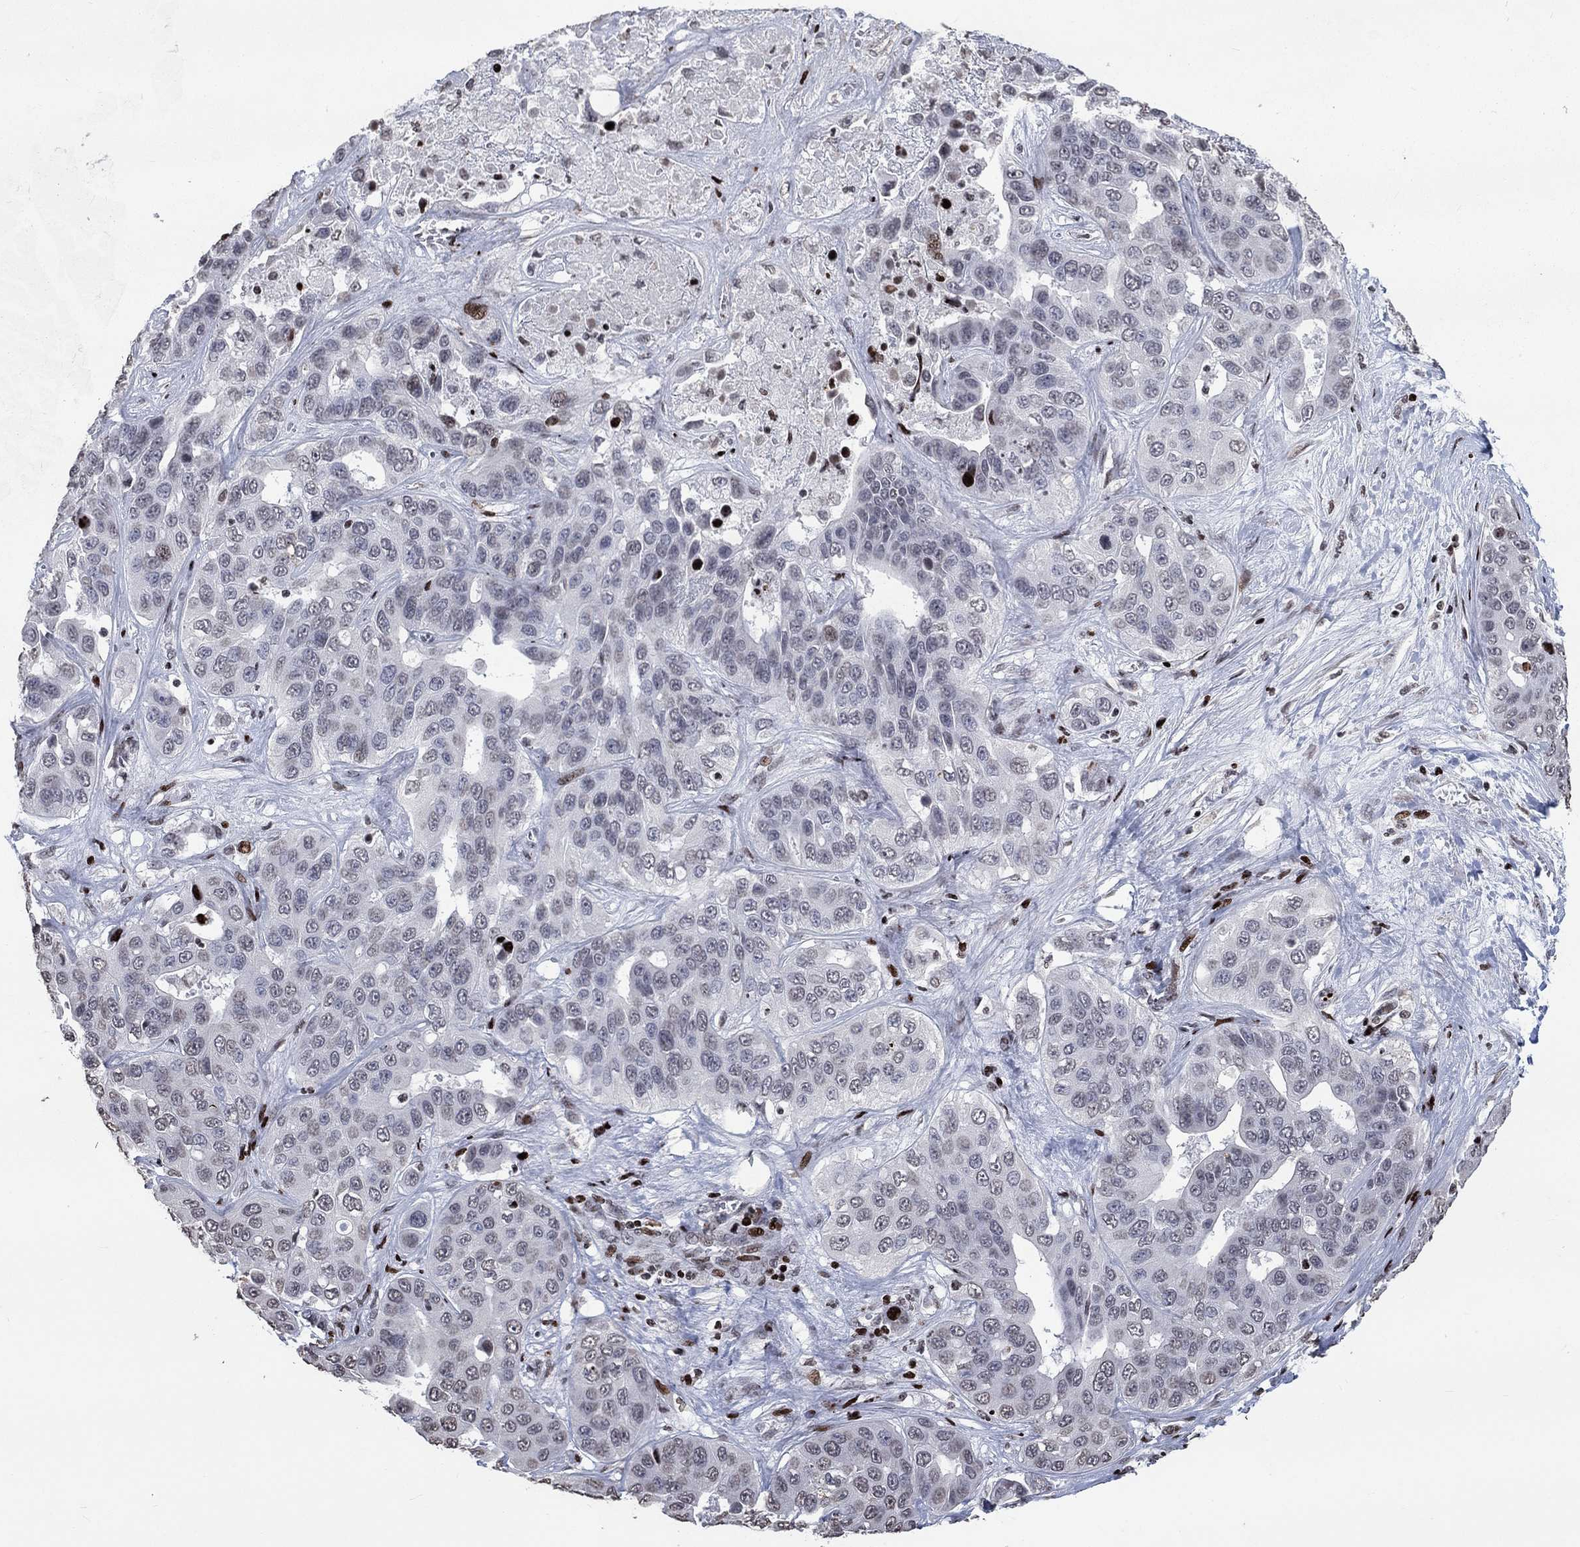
{"staining": {"intensity": "negative", "quantity": "none", "location": "none"}, "tissue": "liver cancer", "cell_type": "Tumor cells", "image_type": "cancer", "snomed": [{"axis": "morphology", "description": "Cholangiocarcinoma"}, {"axis": "topography", "description": "Liver"}], "caption": "Micrograph shows no significant protein positivity in tumor cells of liver cholangiocarcinoma.", "gene": "SRSF3", "patient": {"sex": "female", "age": 52}}